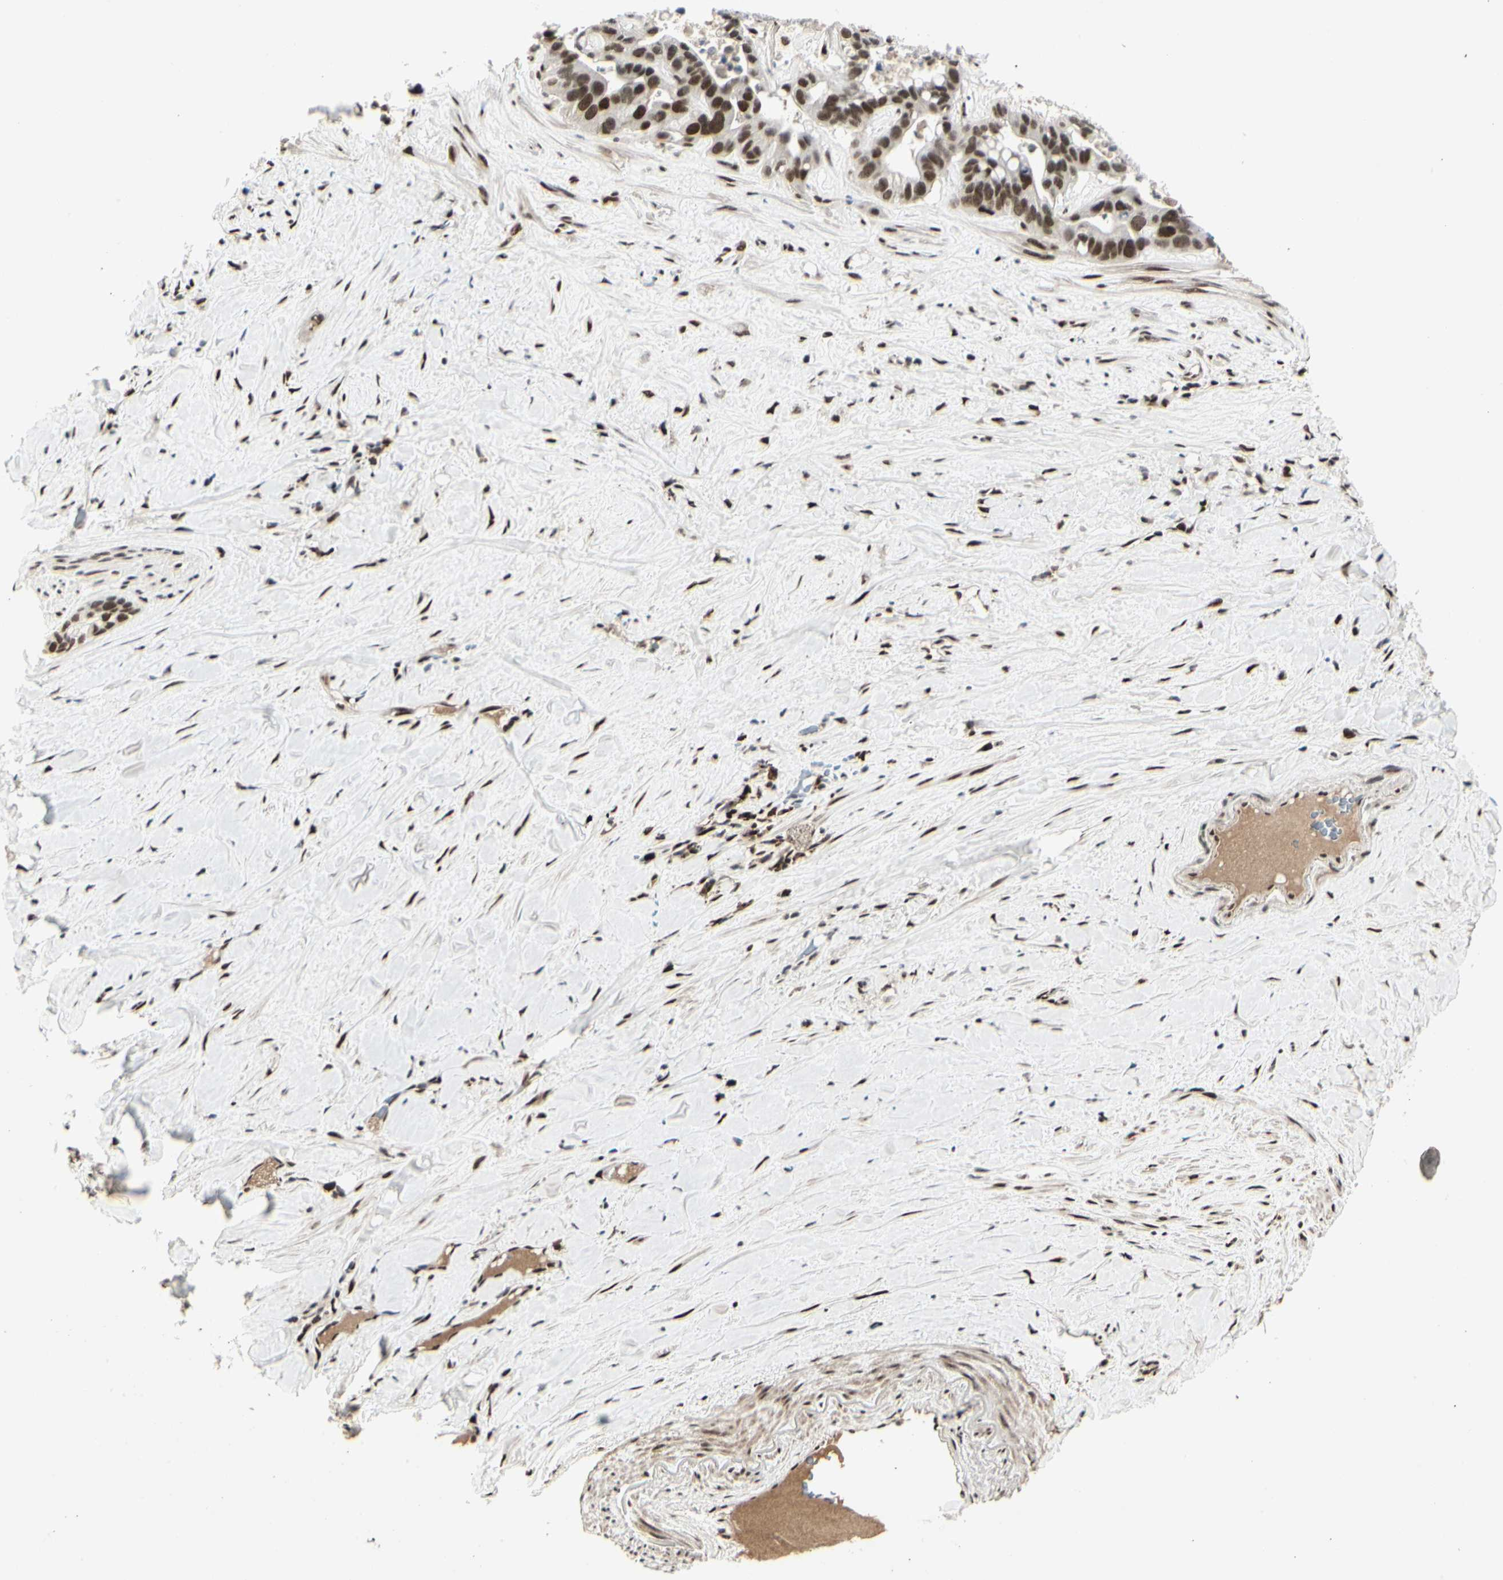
{"staining": {"intensity": "strong", "quantity": ">75%", "location": "nuclear"}, "tissue": "liver cancer", "cell_type": "Tumor cells", "image_type": "cancer", "snomed": [{"axis": "morphology", "description": "Cholangiocarcinoma"}, {"axis": "topography", "description": "Liver"}], "caption": "Strong nuclear protein positivity is appreciated in about >75% of tumor cells in liver cancer.", "gene": "FOXJ2", "patient": {"sex": "female", "age": 65}}